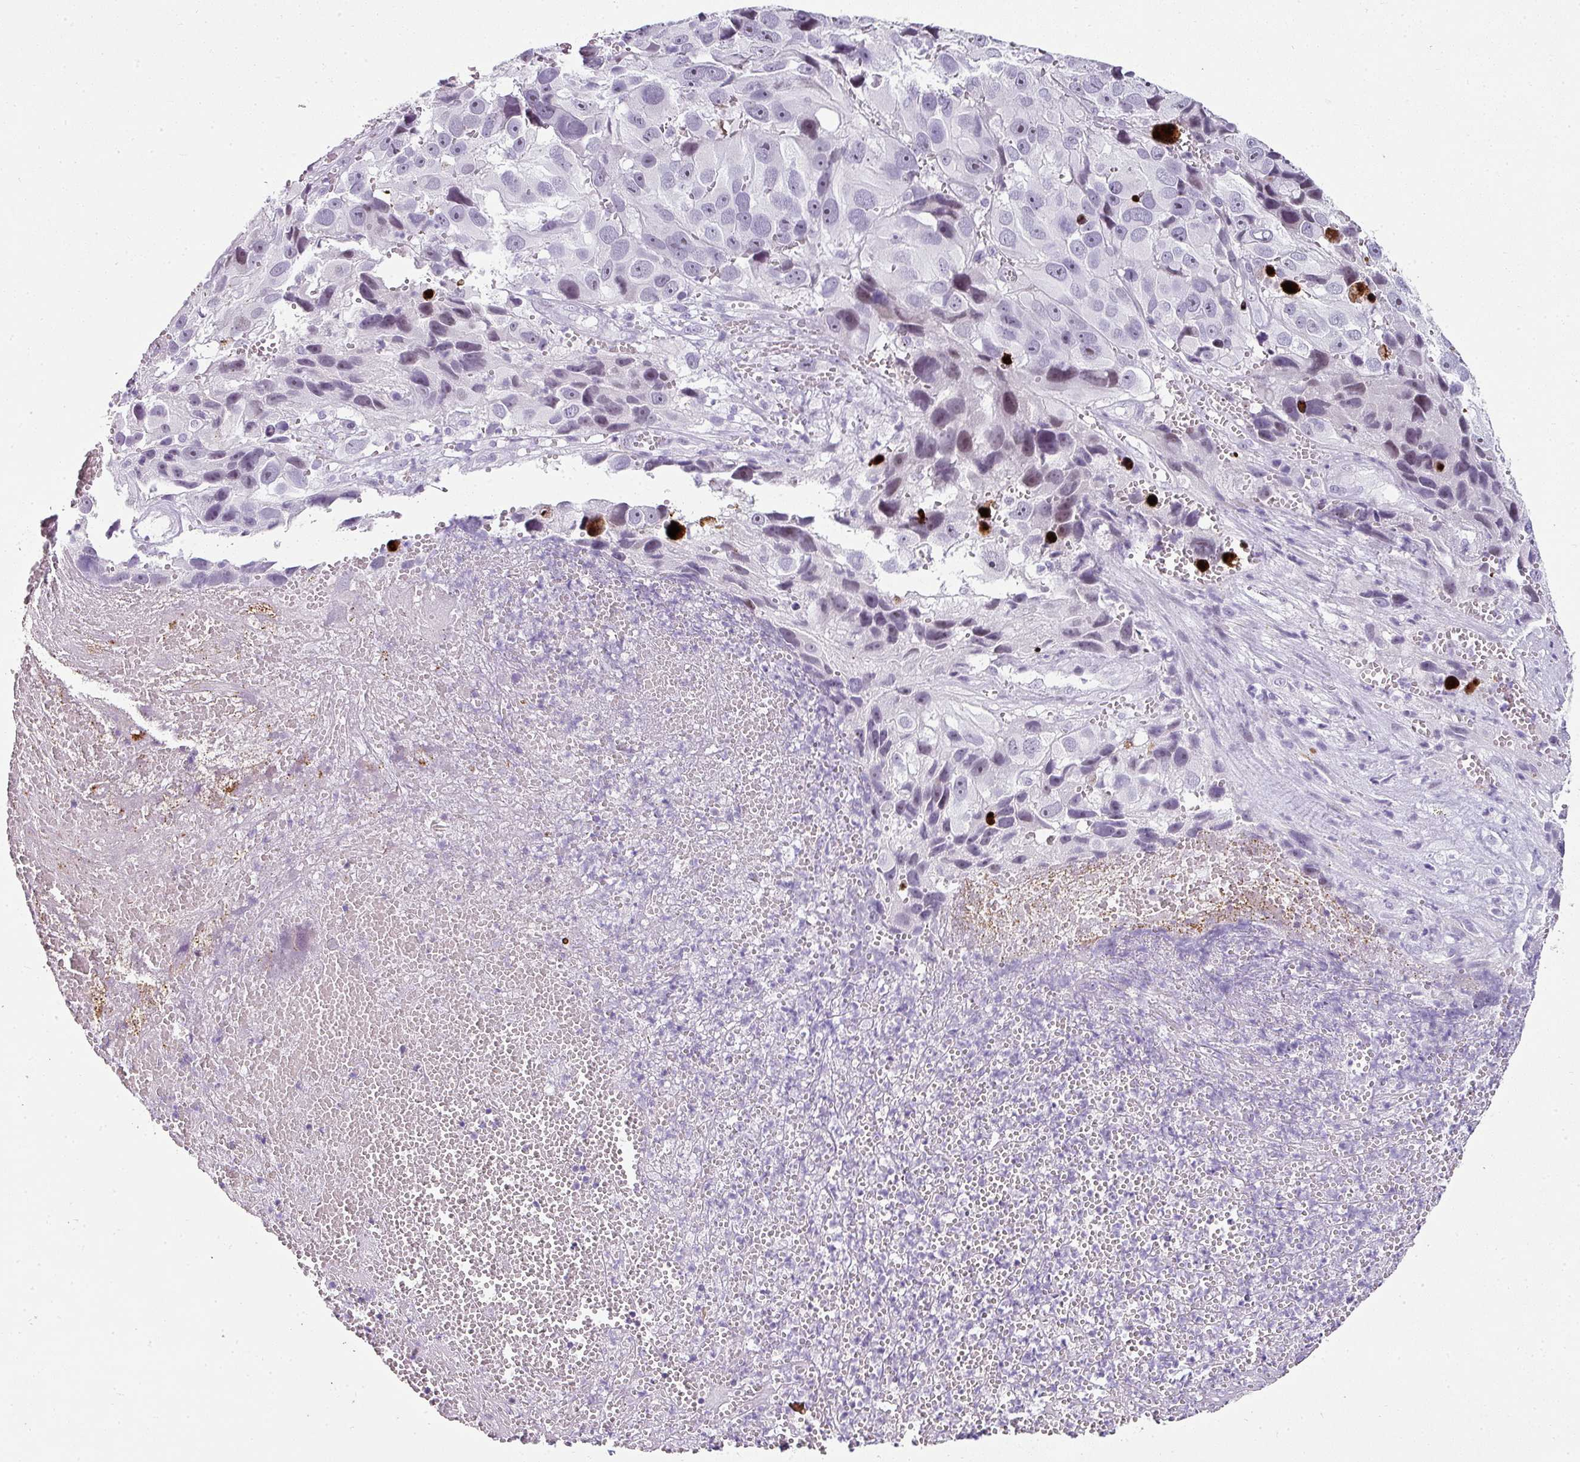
{"staining": {"intensity": "moderate", "quantity": "<25%", "location": "nuclear"}, "tissue": "melanoma", "cell_type": "Tumor cells", "image_type": "cancer", "snomed": [{"axis": "morphology", "description": "Malignant melanoma, NOS"}, {"axis": "topography", "description": "Skin"}], "caption": "A photomicrograph of human melanoma stained for a protein displays moderate nuclear brown staining in tumor cells.", "gene": "TRA2A", "patient": {"sex": "male", "age": 84}}